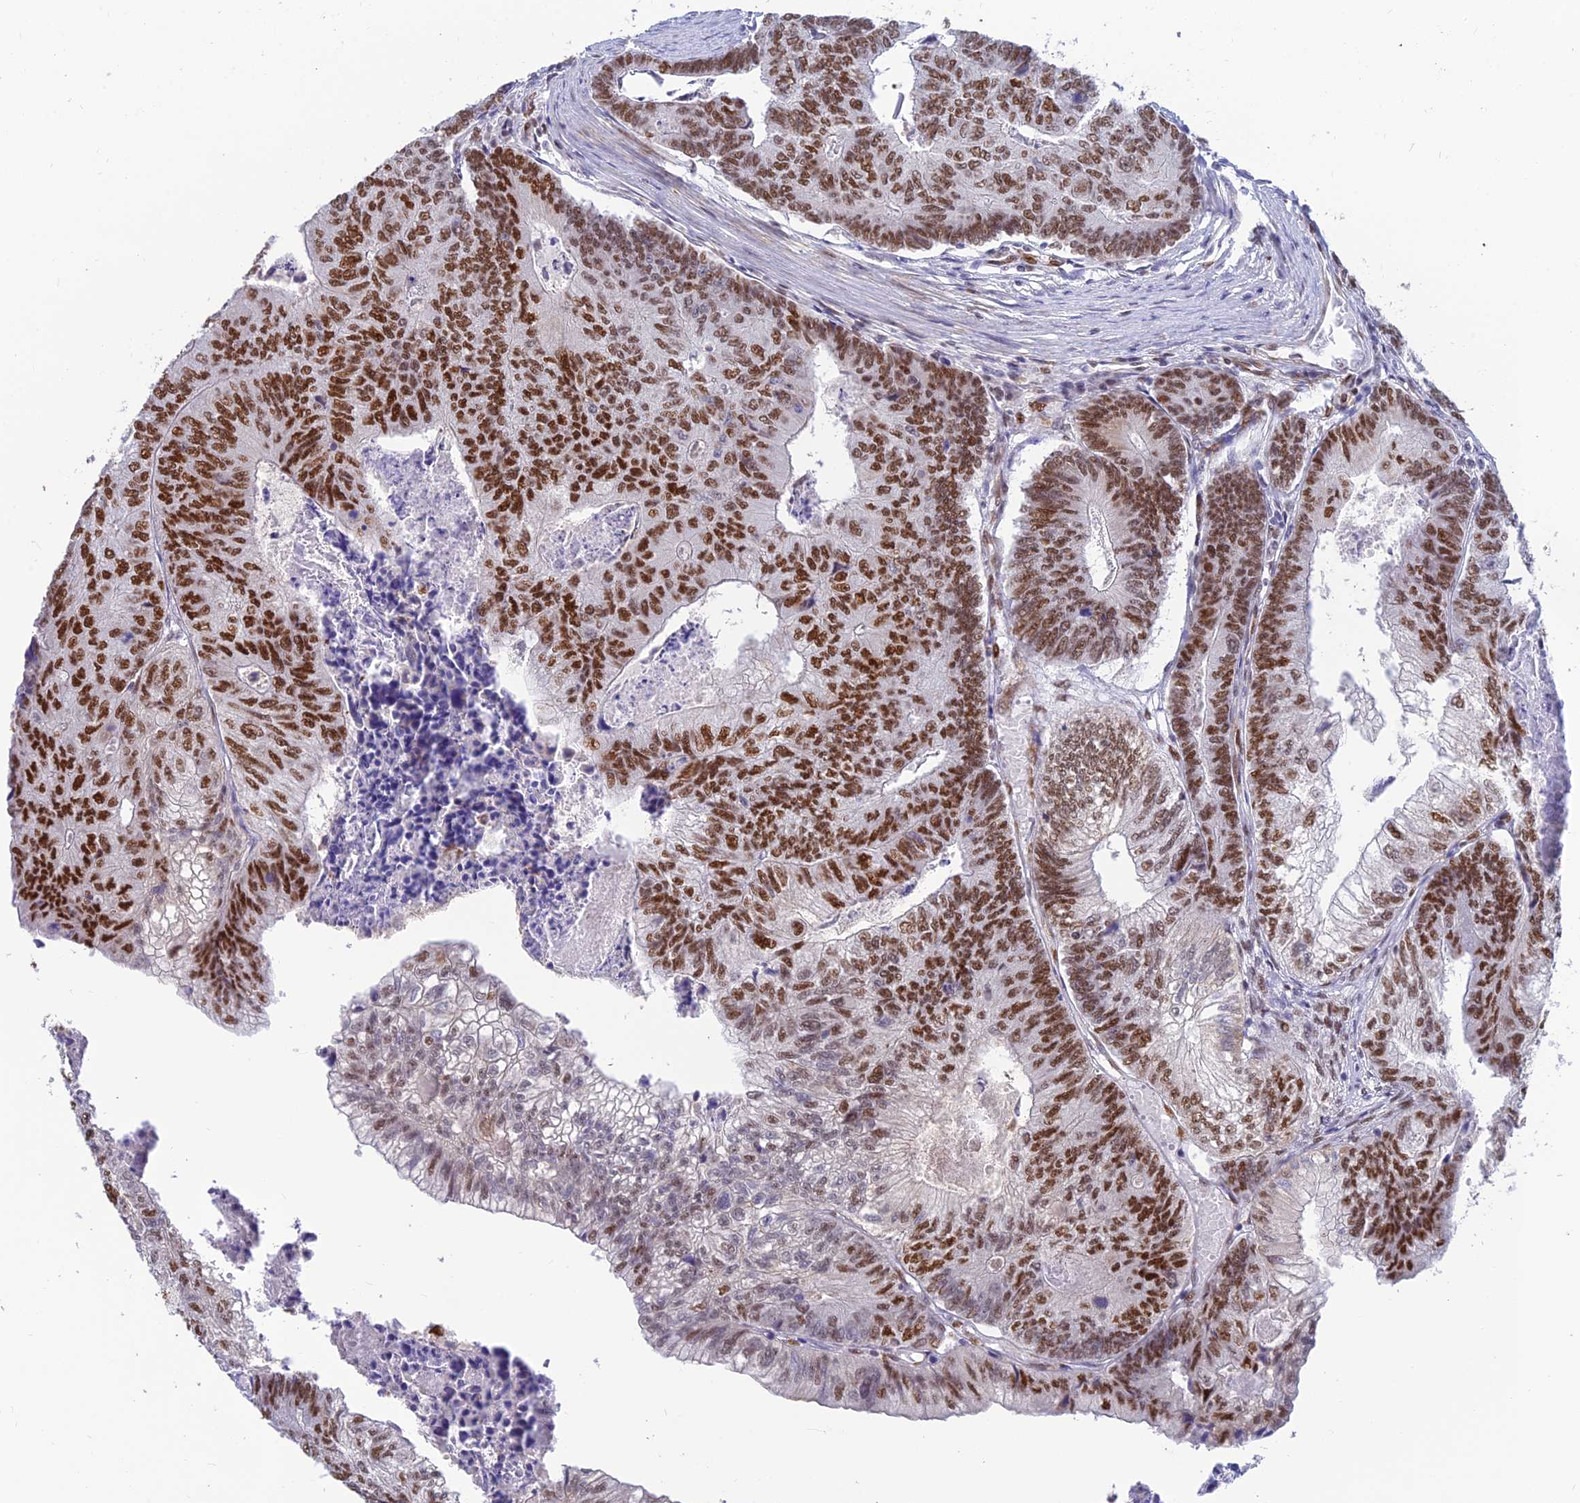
{"staining": {"intensity": "strong", "quantity": "25%-75%", "location": "nuclear"}, "tissue": "colorectal cancer", "cell_type": "Tumor cells", "image_type": "cancer", "snomed": [{"axis": "morphology", "description": "Adenocarcinoma, NOS"}, {"axis": "topography", "description": "Colon"}], "caption": "High-power microscopy captured an IHC photomicrograph of colorectal cancer, revealing strong nuclear staining in approximately 25%-75% of tumor cells.", "gene": "CLK4", "patient": {"sex": "female", "age": 67}}